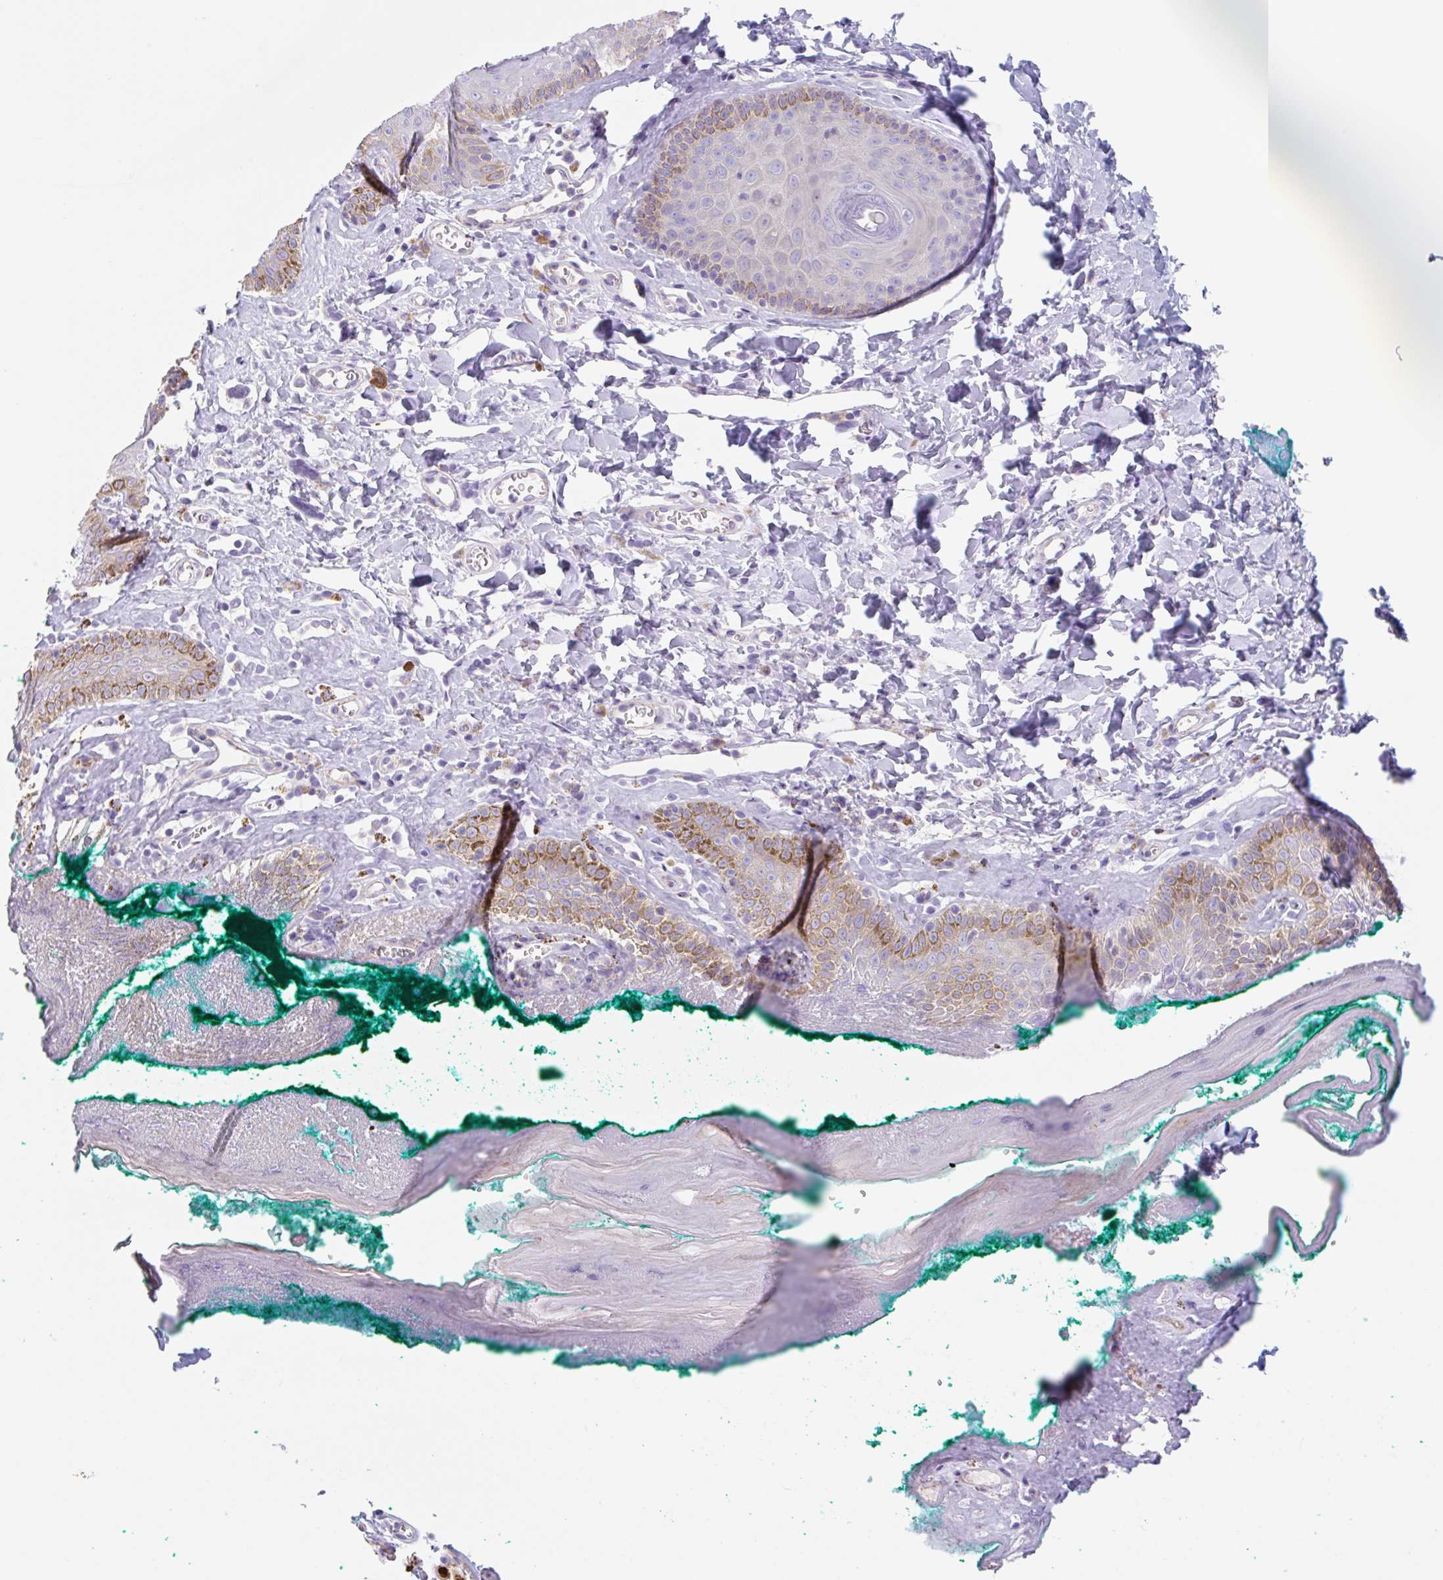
{"staining": {"intensity": "moderate", "quantity": "<25%", "location": "cytoplasmic/membranous"}, "tissue": "skin", "cell_type": "Epidermal cells", "image_type": "normal", "snomed": [{"axis": "morphology", "description": "Normal tissue, NOS"}, {"axis": "topography", "description": "Vulva"}, {"axis": "topography", "description": "Peripheral nerve tissue"}], "caption": "Brown immunohistochemical staining in unremarkable skin reveals moderate cytoplasmic/membranous expression in approximately <25% of epidermal cells. (Stains: DAB in brown, nuclei in blue, Microscopy: brightfield microscopy at high magnification).", "gene": "LENG9", "patient": {"sex": "female", "age": 66}}